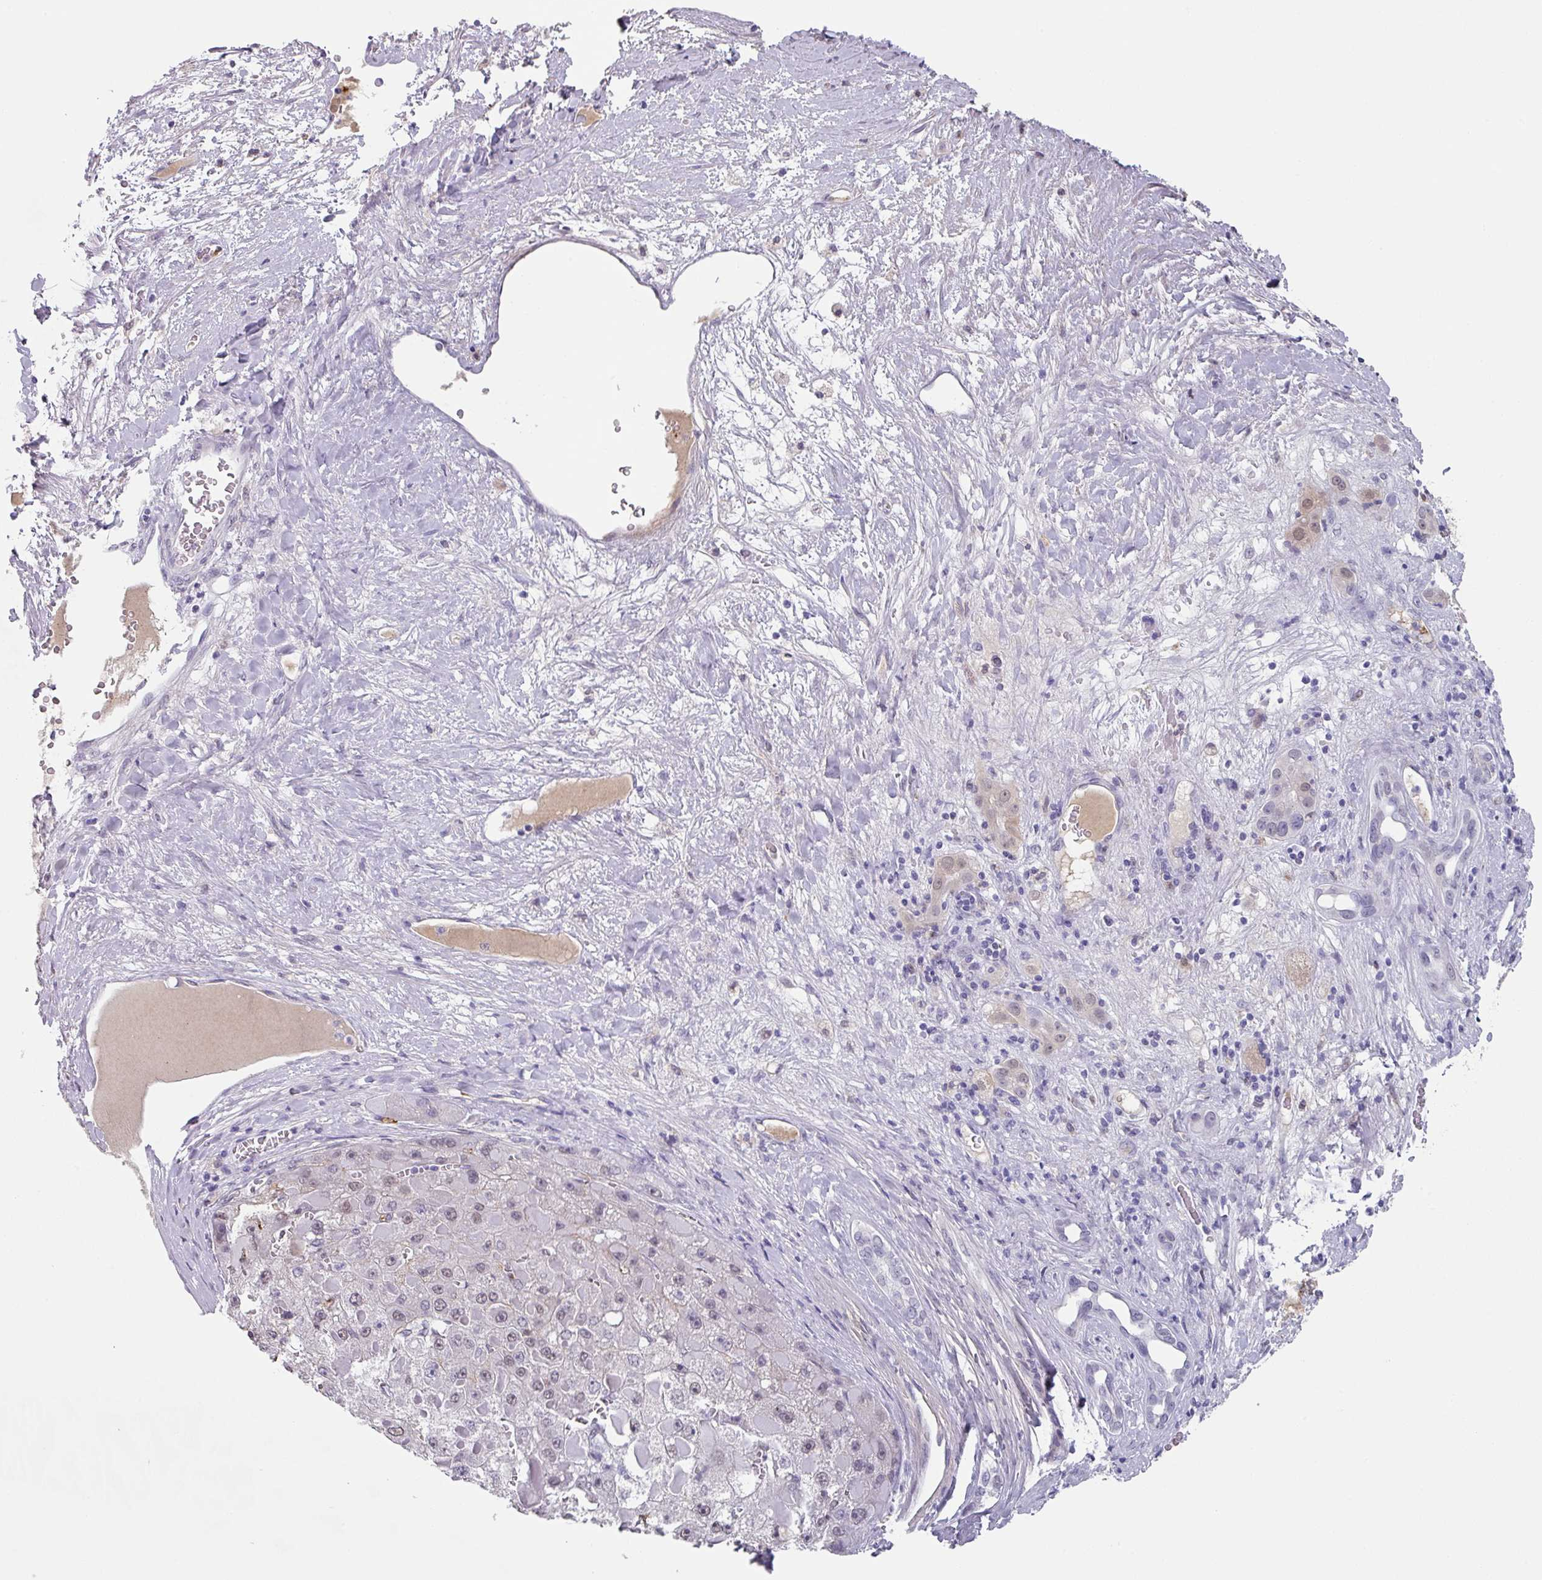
{"staining": {"intensity": "weak", "quantity": ">75%", "location": "nuclear"}, "tissue": "liver cancer", "cell_type": "Tumor cells", "image_type": "cancer", "snomed": [{"axis": "morphology", "description": "Carcinoma, Hepatocellular, NOS"}, {"axis": "topography", "description": "Liver"}], "caption": "Weak nuclear protein positivity is seen in about >75% of tumor cells in liver hepatocellular carcinoma.", "gene": "C1QB", "patient": {"sex": "female", "age": 73}}